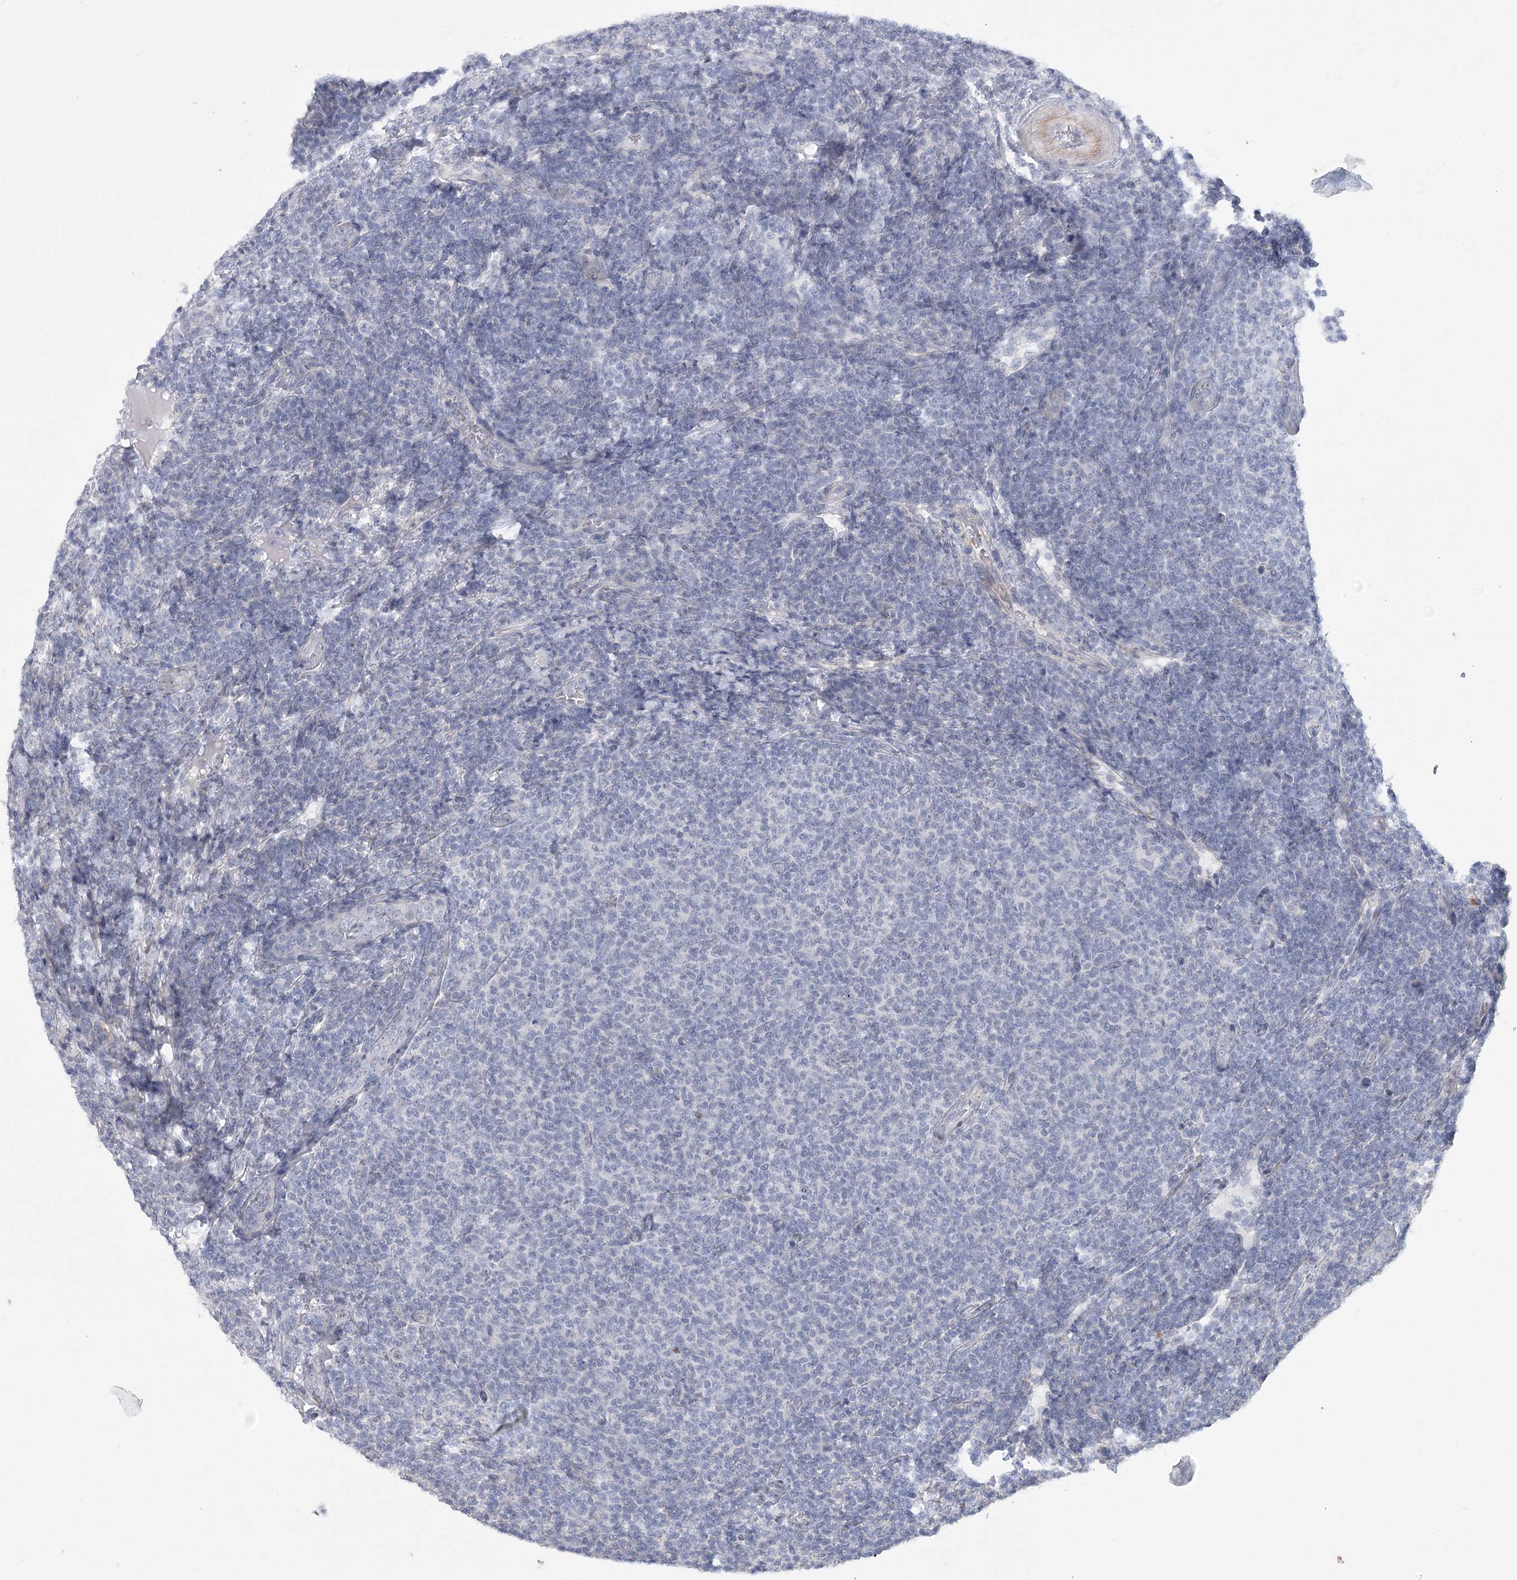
{"staining": {"intensity": "negative", "quantity": "none", "location": "none"}, "tissue": "lymphoma", "cell_type": "Tumor cells", "image_type": "cancer", "snomed": [{"axis": "morphology", "description": "Malignant lymphoma, non-Hodgkin's type, Low grade"}, {"axis": "topography", "description": "Lymph node"}], "caption": "Photomicrograph shows no significant protein expression in tumor cells of lymphoma.", "gene": "FAM76B", "patient": {"sex": "male", "age": 66}}